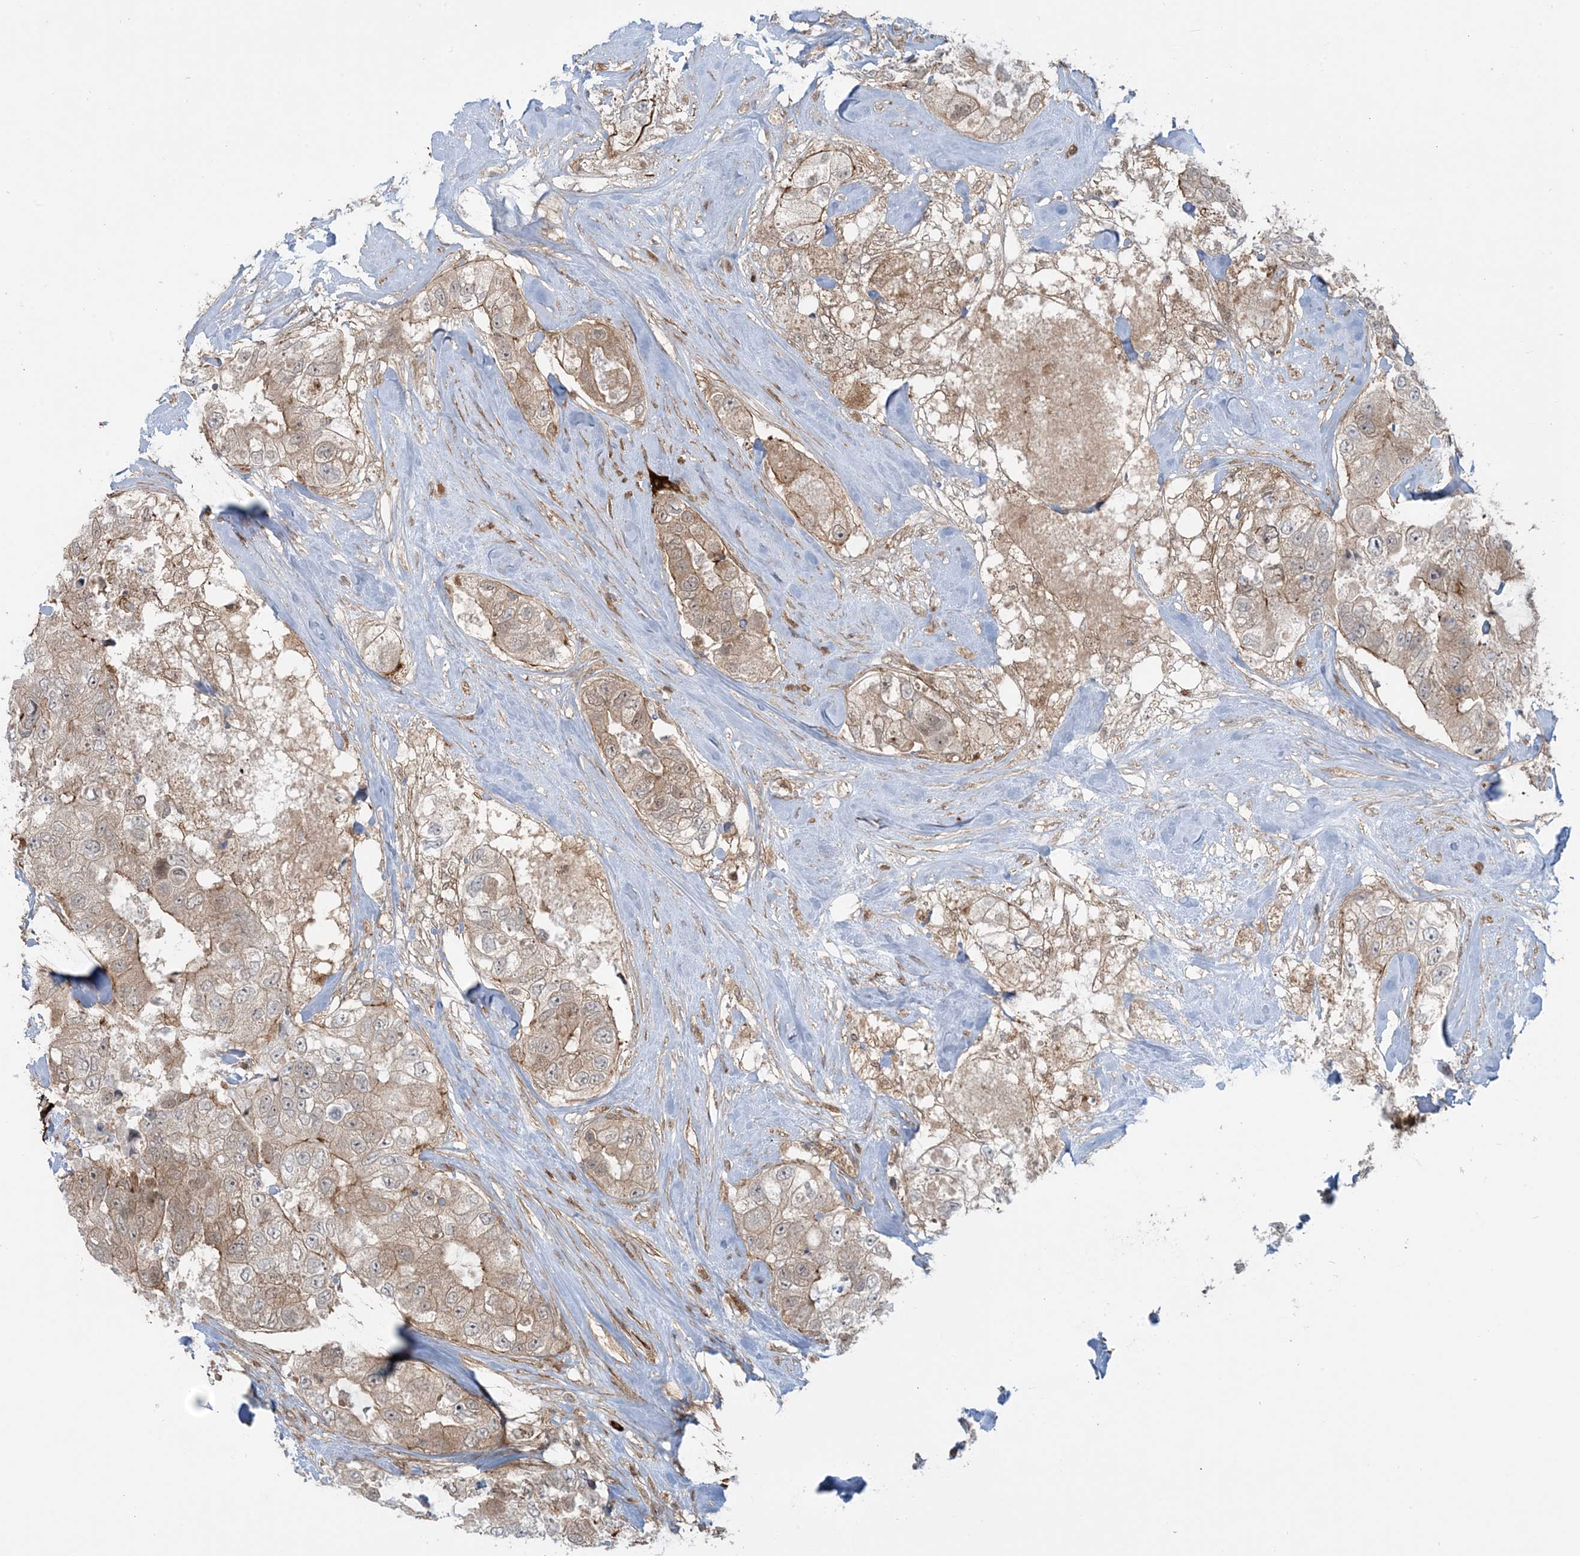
{"staining": {"intensity": "moderate", "quantity": ">75%", "location": "cytoplasmic/membranous"}, "tissue": "breast cancer", "cell_type": "Tumor cells", "image_type": "cancer", "snomed": [{"axis": "morphology", "description": "Duct carcinoma"}, {"axis": "topography", "description": "Breast"}], "caption": "Human breast cancer (intraductal carcinoma) stained with a protein marker displays moderate staining in tumor cells.", "gene": "PPM1F", "patient": {"sex": "female", "age": 62}}